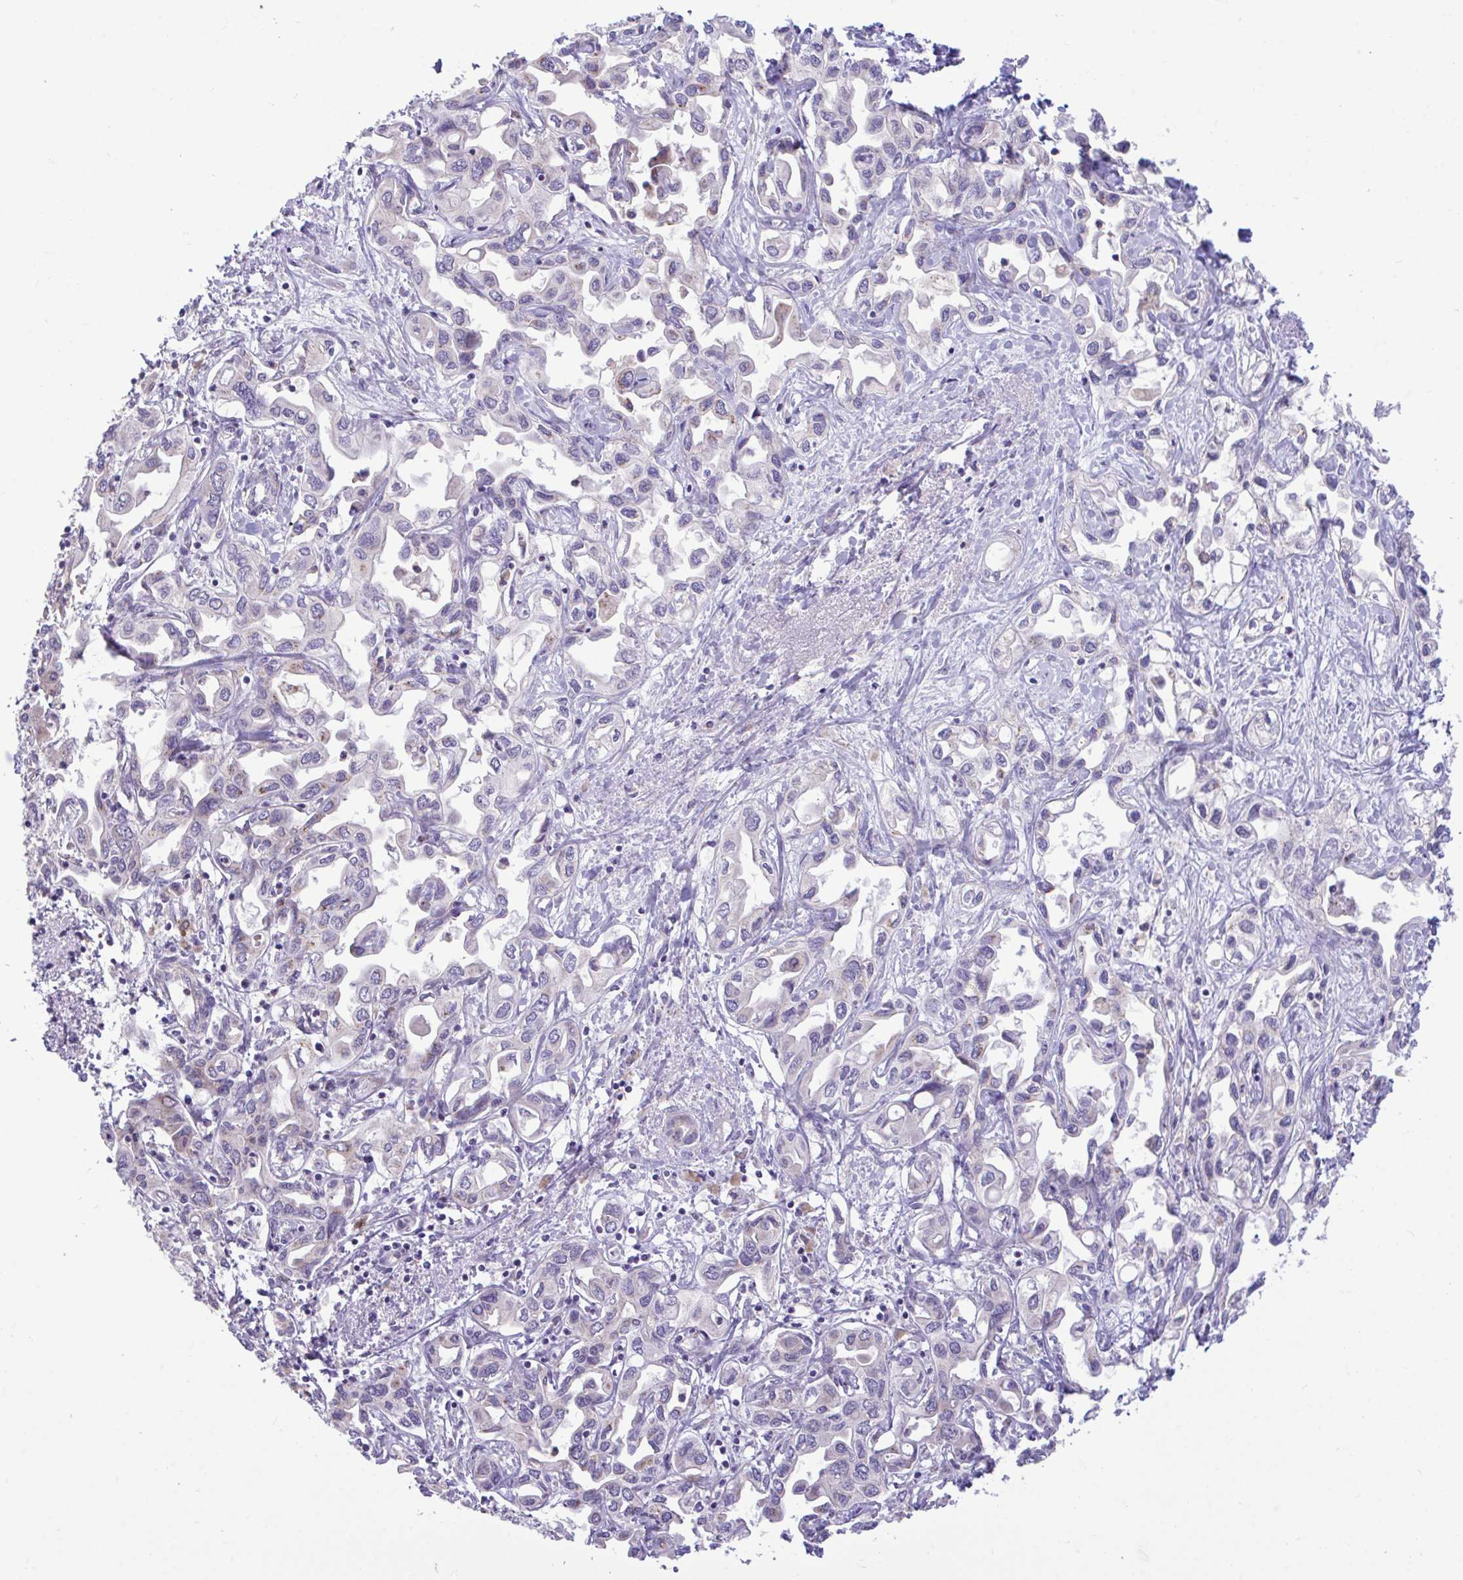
{"staining": {"intensity": "negative", "quantity": "none", "location": "none"}, "tissue": "liver cancer", "cell_type": "Tumor cells", "image_type": "cancer", "snomed": [{"axis": "morphology", "description": "Cholangiocarcinoma"}, {"axis": "topography", "description": "Liver"}], "caption": "Immunohistochemistry micrograph of neoplastic tissue: liver cholangiocarcinoma stained with DAB (3,3'-diaminobenzidine) exhibits no significant protein staining in tumor cells. Brightfield microscopy of immunohistochemistry stained with DAB (3,3'-diaminobenzidine) (brown) and hematoxylin (blue), captured at high magnification.", "gene": "SARS2", "patient": {"sex": "female", "age": 64}}